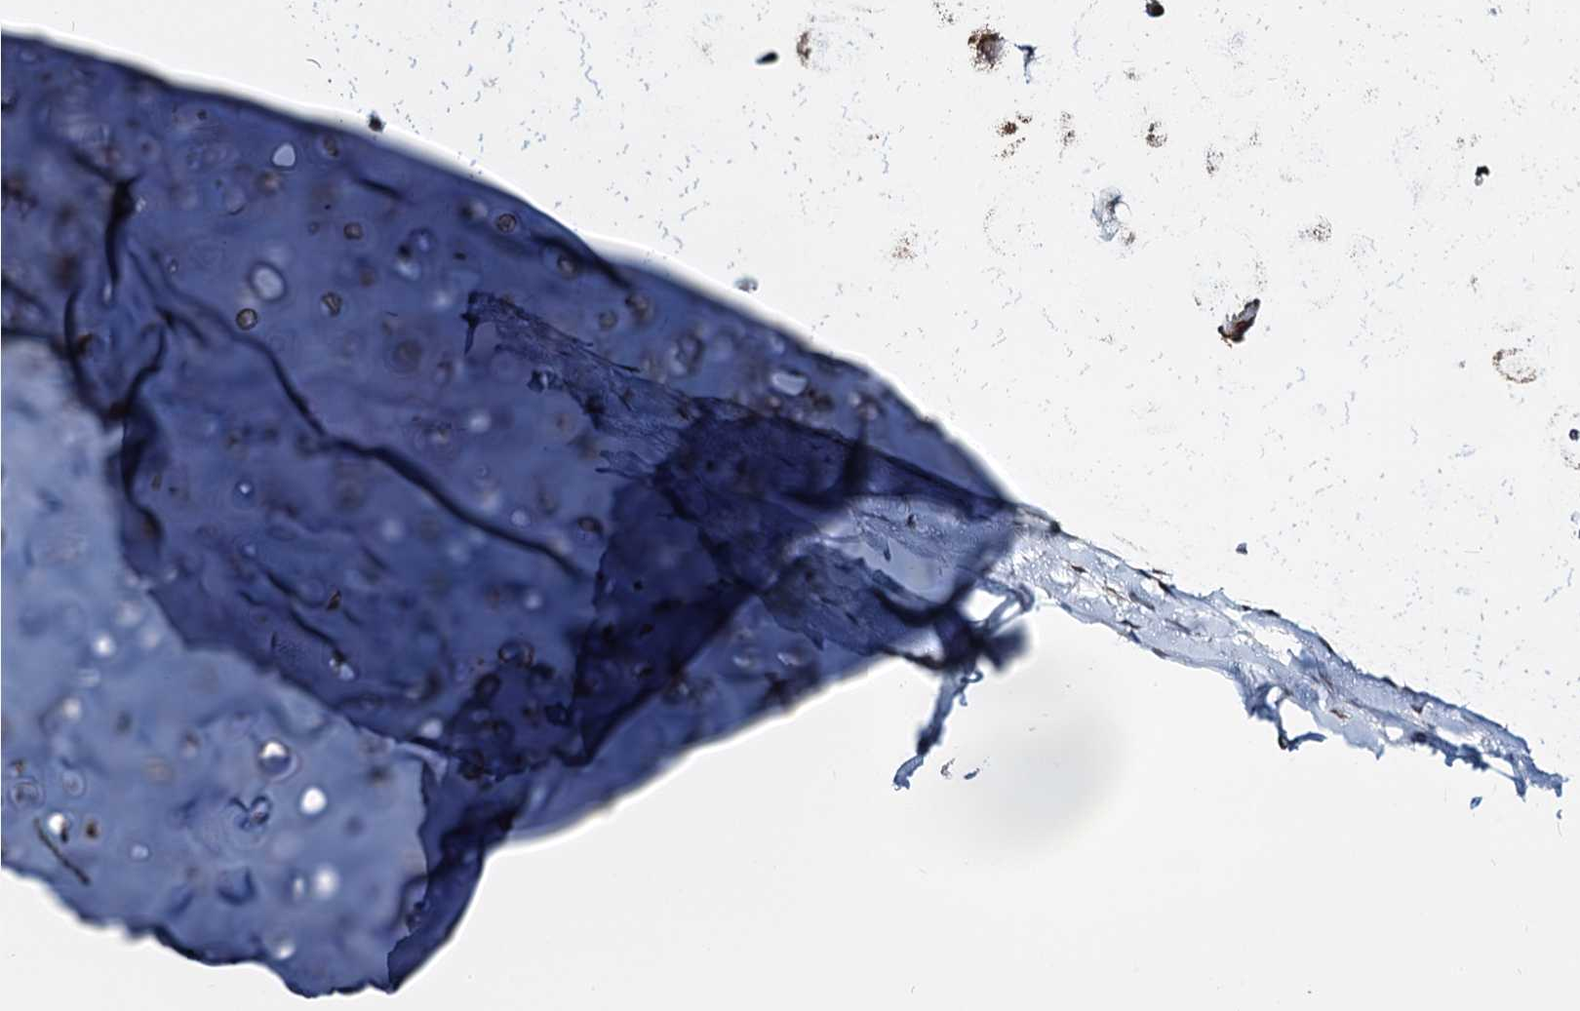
{"staining": {"intensity": "moderate", "quantity": ">75%", "location": "nuclear"}, "tissue": "adipose tissue", "cell_type": "Adipocytes", "image_type": "normal", "snomed": [{"axis": "morphology", "description": "Normal tissue, NOS"}, {"axis": "topography", "description": "Lymph node"}, {"axis": "topography", "description": "Cartilage tissue"}, {"axis": "topography", "description": "Bronchus"}], "caption": "The histopathology image displays staining of unremarkable adipose tissue, revealing moderate nuclear protein expression (brown color) within adipocytes.", "gene": "METTL14", "patient": {"sex": "male", "age": 63}}